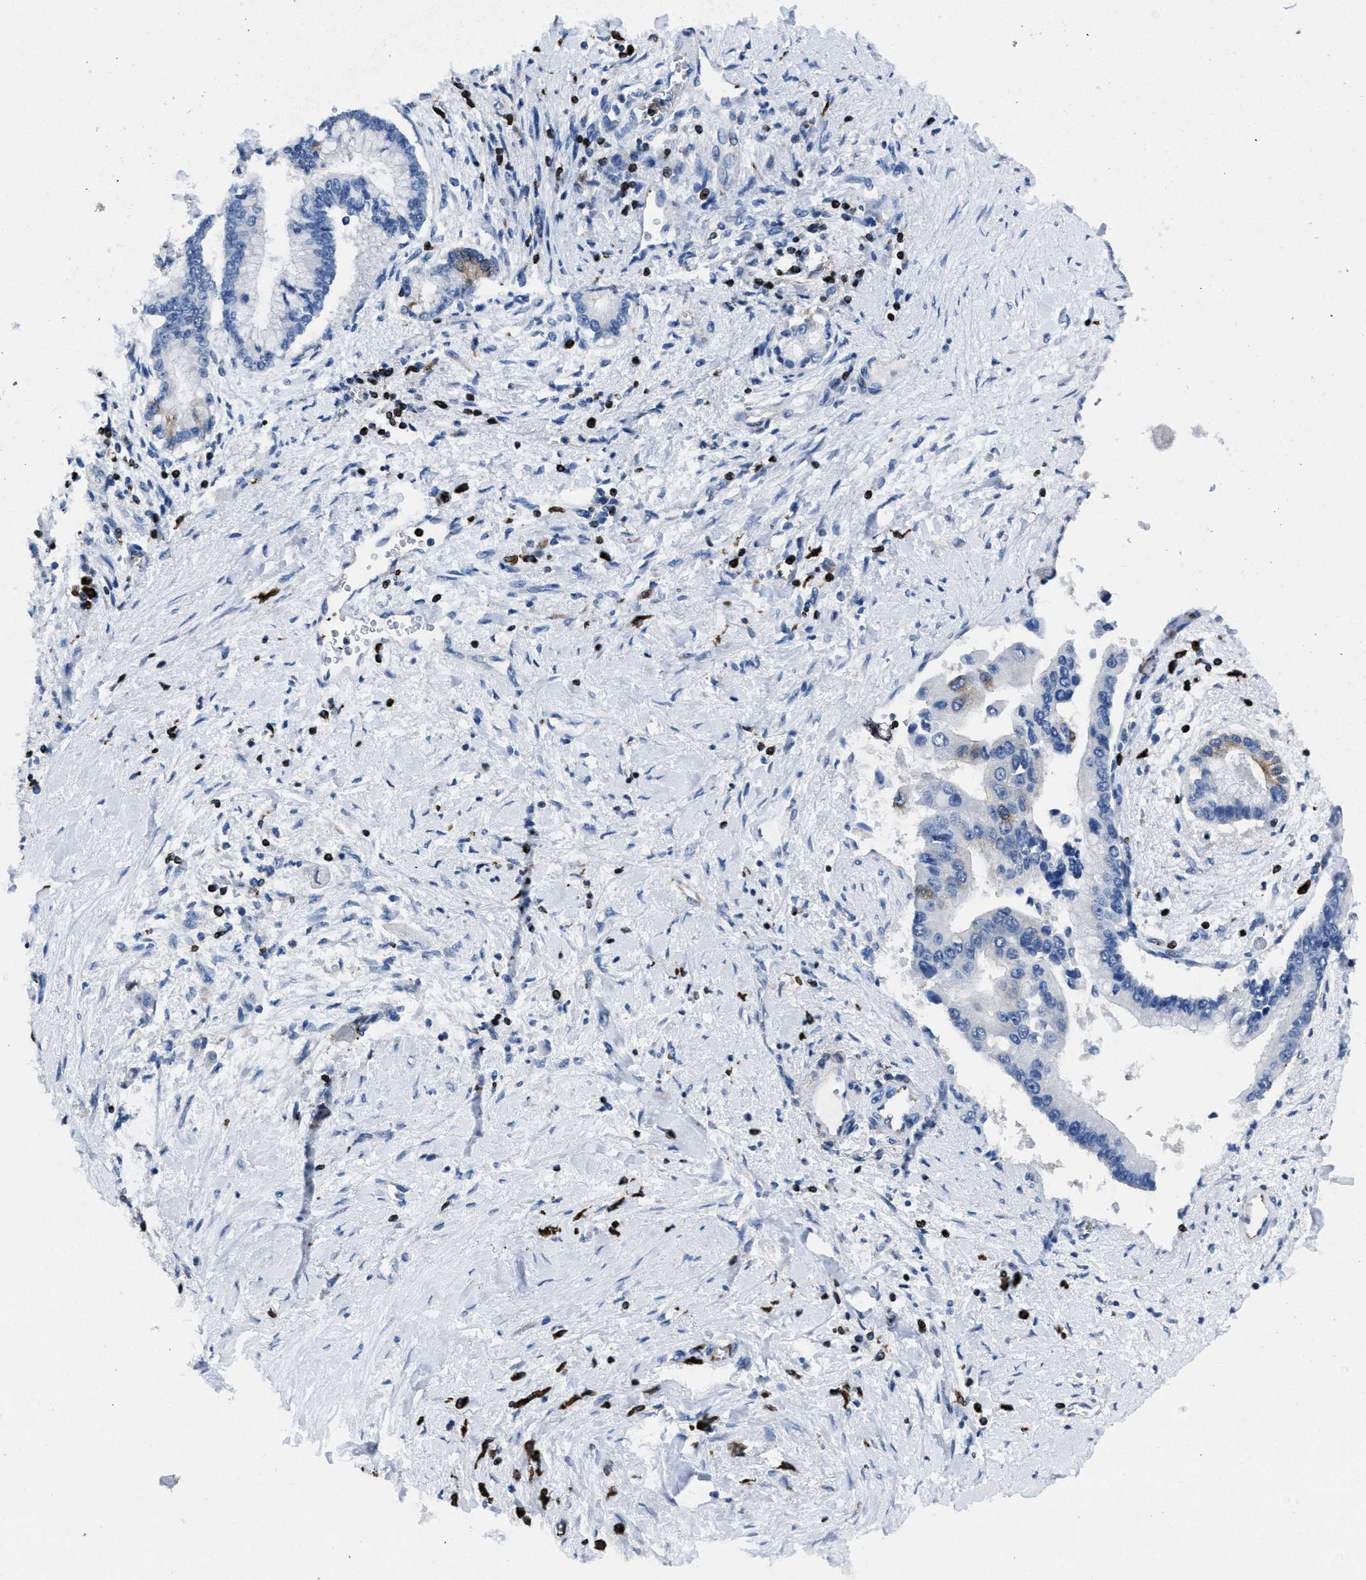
{"staining": {"intensity": "negative", "quantity": "none", "location": "none"}, "tissue": "liver cancer", "cell_type": "Tumor cells", "image_type": "cancer", "snomed": [{"axis": "morphology", "description": "Cholangiocarcinoma"}, {"axis": "topography", "description": "Liver"}], "caption": "This is an immunohistochemistry image of liver cholangiocarcinoma. There is no positivity in tumor cells.", "gene": "ITGA3", "patient": {"sex": "male", "age": 50}}